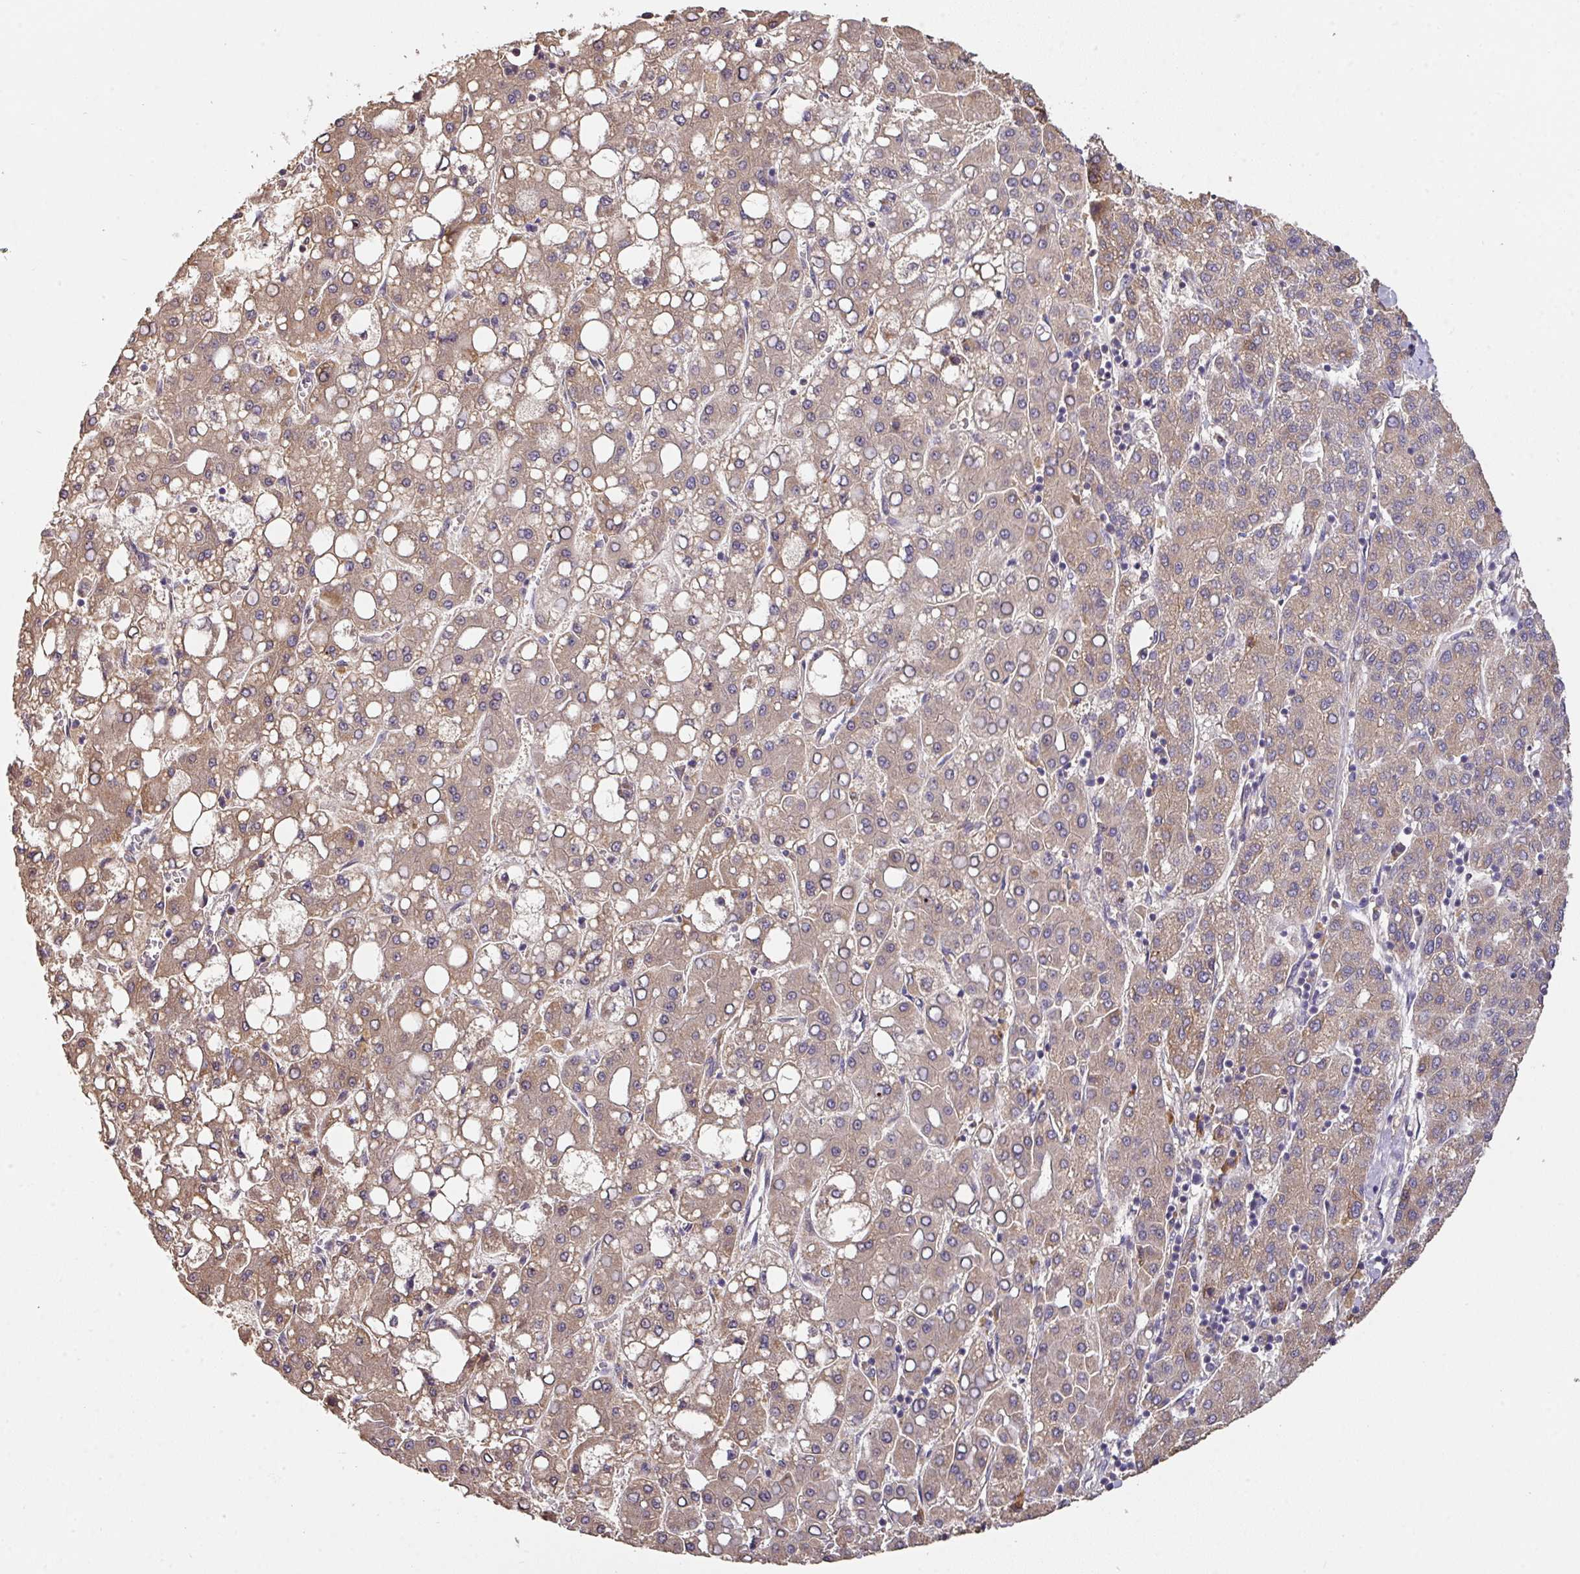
{"staining": {"intensity": "weak", "quantity": ">75%", "location": "cytoplasmic/membranous"}, "tissue": "liver cancer", "cell_type": "Tumor cells", "image_type": "cancer", "snomed": [{"axis": "morphology", "description": "Carcinoma, Hepatocellular, NOS"}, {"axis": "topography", "description": "Liver"}], "caption": "Weak cytoplasmic/membranous positivity for a protein is present in about >75% of tumor cells of hepatocellular carcinoma (liver) using IHC.", "gene": "ACVR2B", "patient": {"sex": "male", "age": 65}}